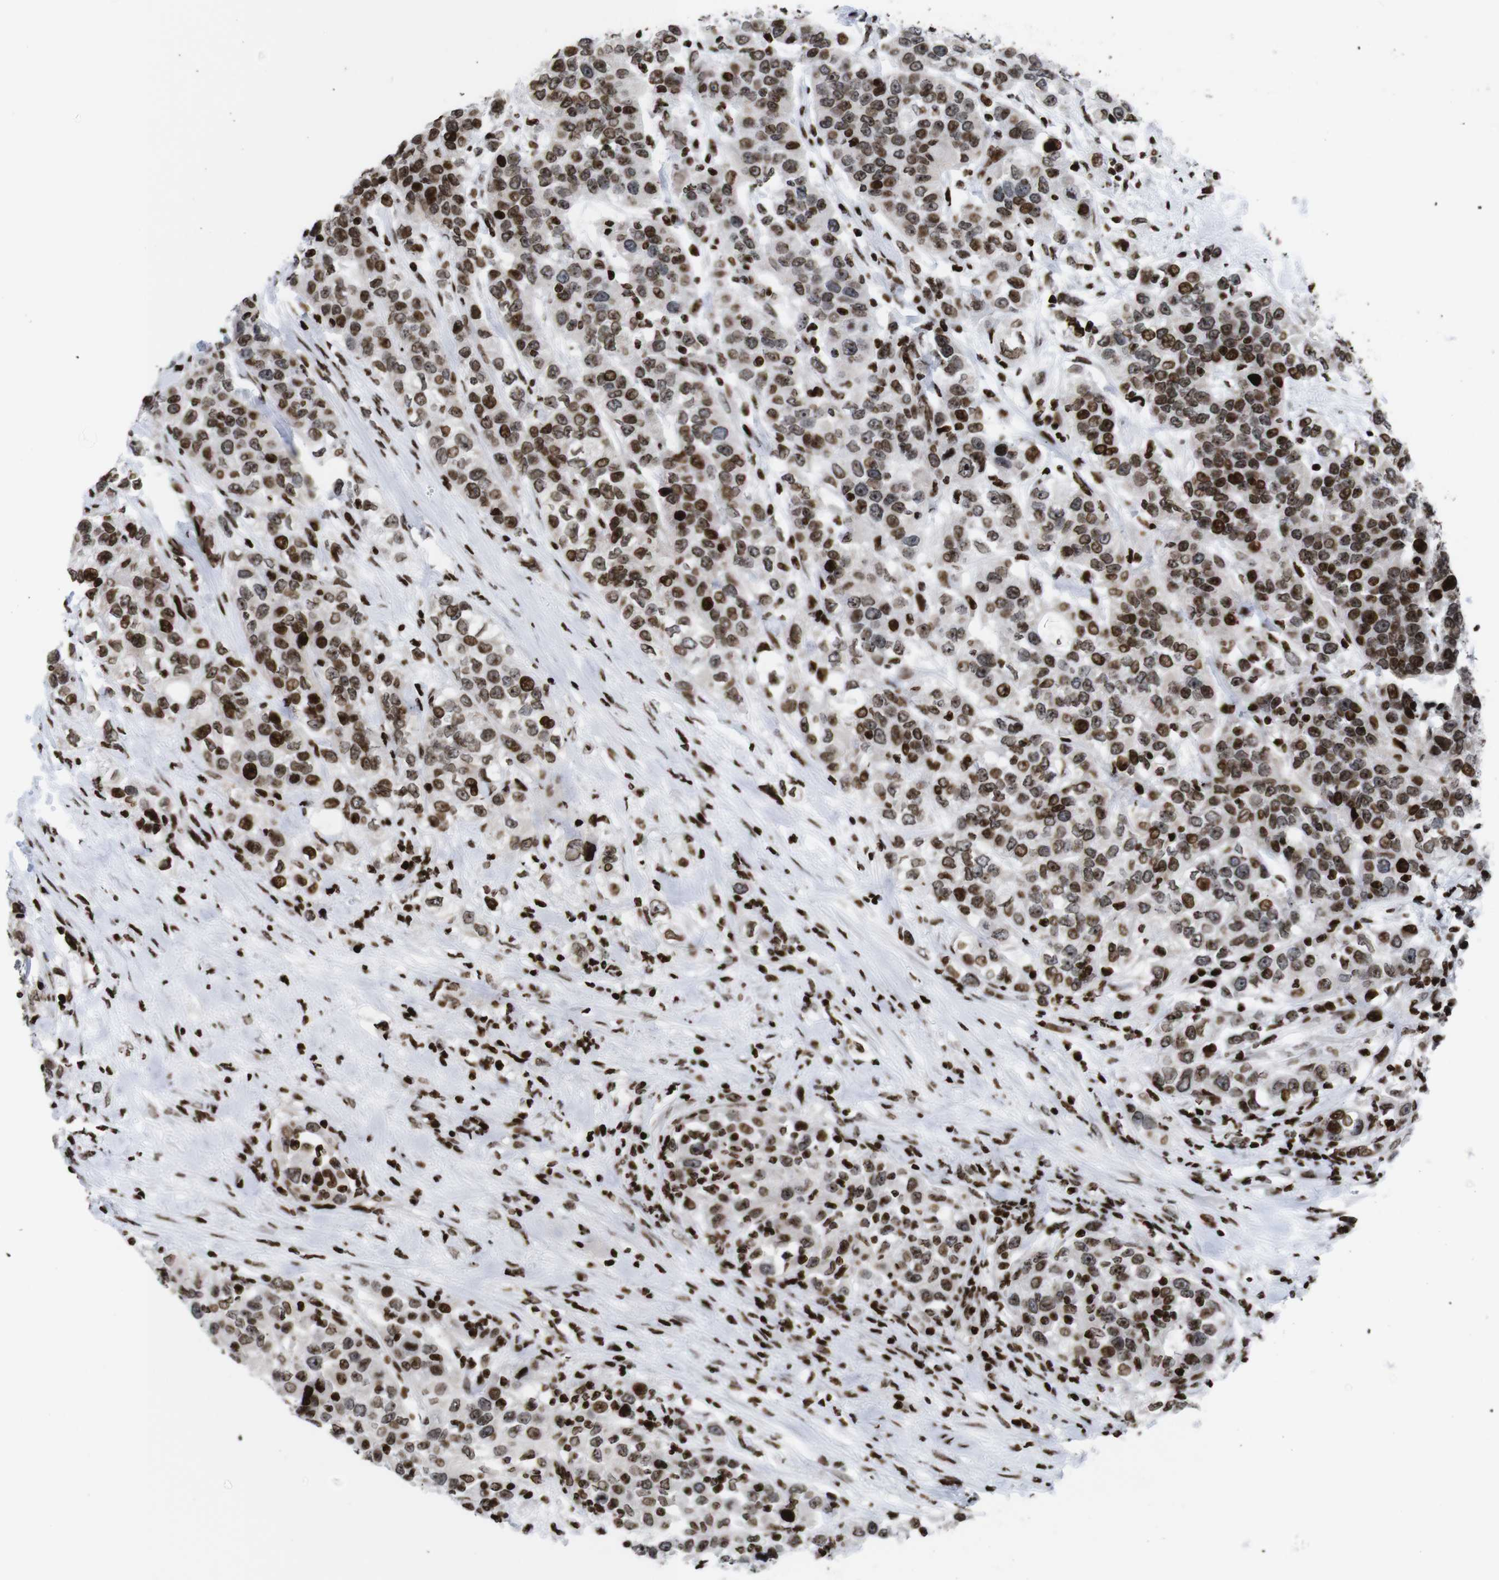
{"staining": {"intensity": "strong", "quantity": ">75%", "location": "cytoplasmic/membranous,nuclear"}, "tissue": "urothelial cancer", "cell_type": "Tumor cells", "image_type": "cancer", "snomed": [{"axis": "morphology", "description": "Urothelial carcinoma, High grade"}, {"axis": "topography", "description": "Urinary bladder"}], "caption": "Immunohistochemical staining of urothelial cancer demonstrates strong cytoplasmic/membranous and nuclear protein expression in approximately >75% of tumor cells.", "gene": "H1-4", "patient": {"sex": "female", "age": 80}}